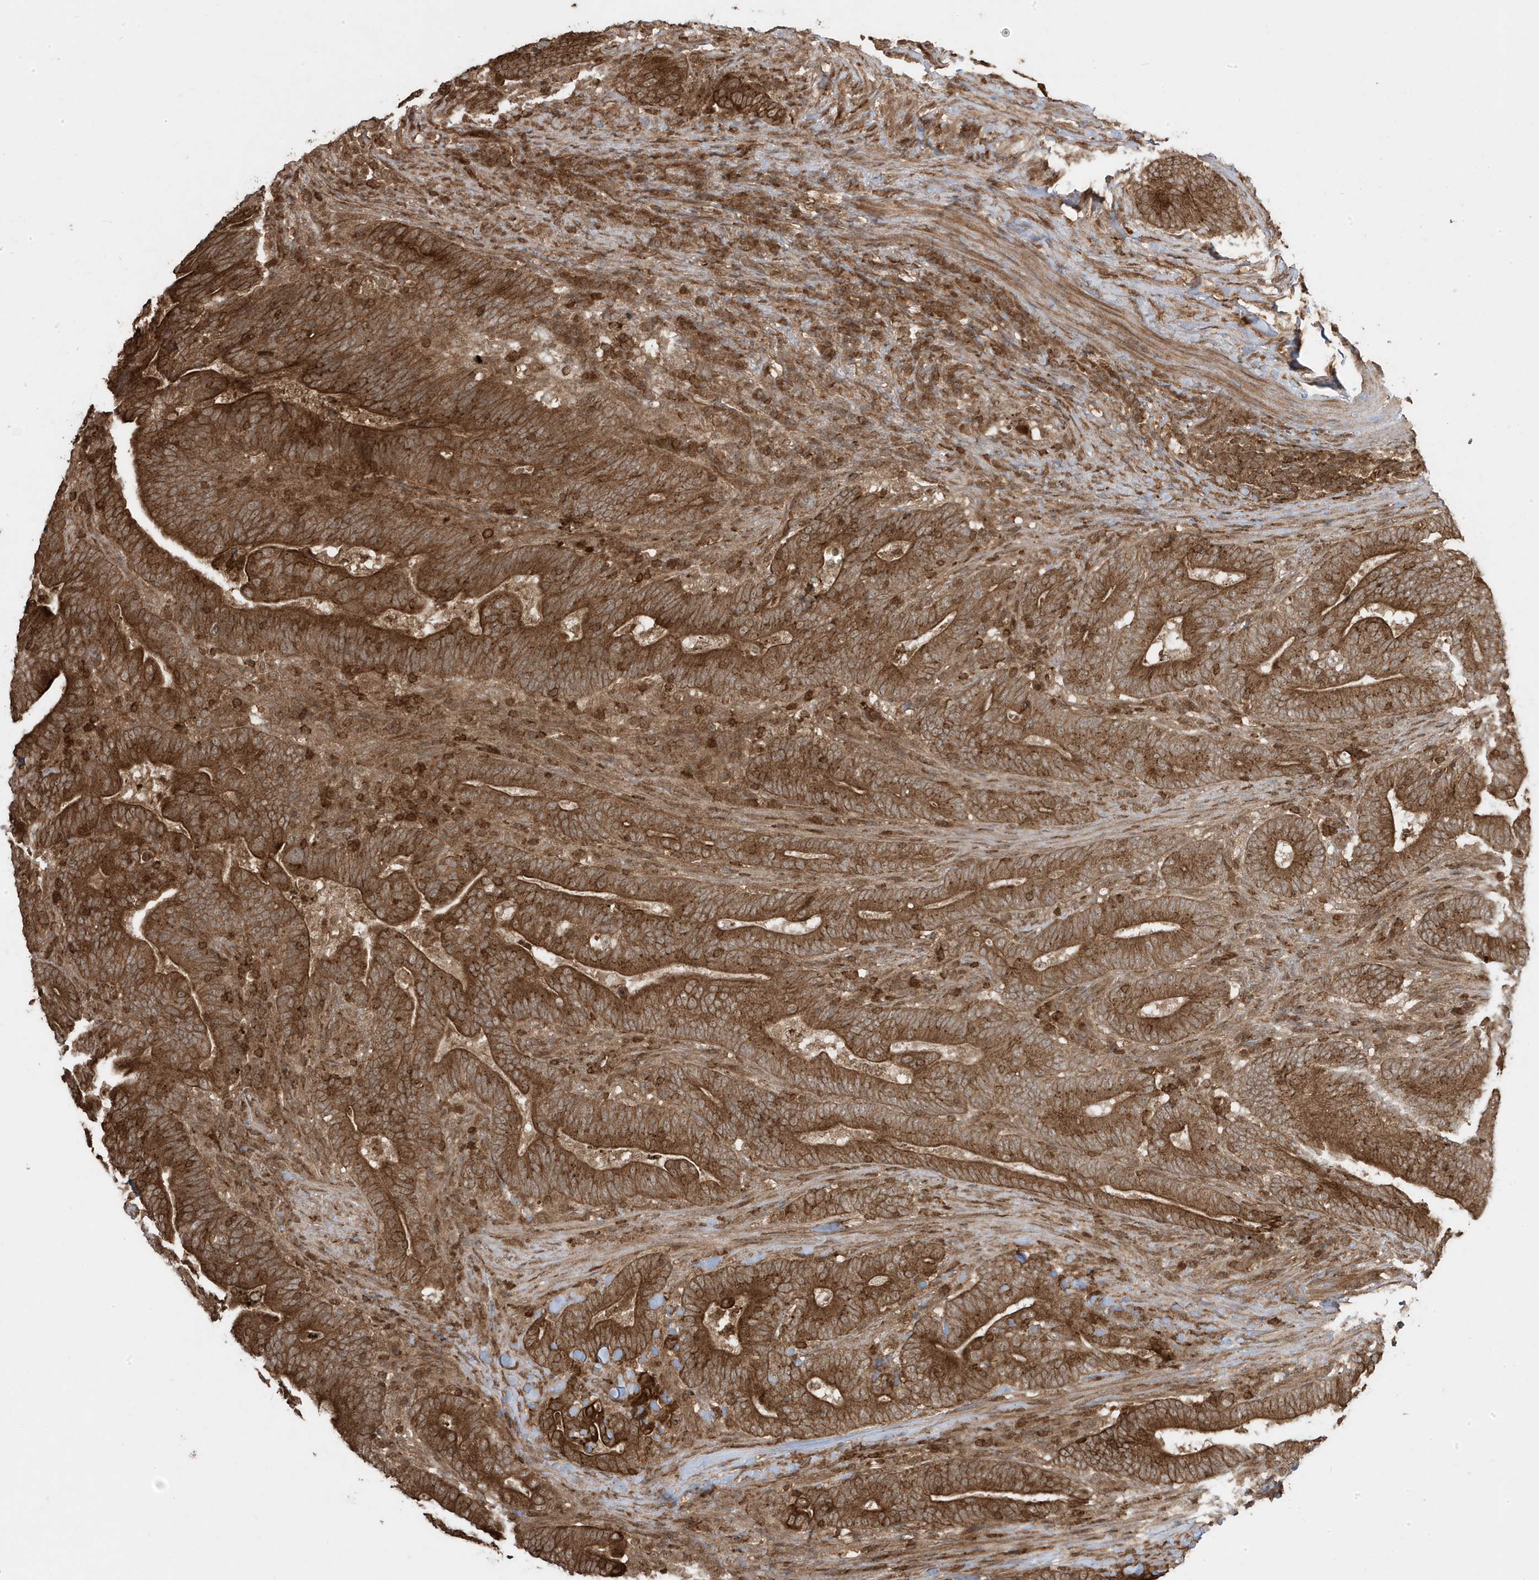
{"staining": {"intensity": "strong", "quantity": ">75%", "location": "cytoplasmic/membranous"}, "tissue": "colorectal cancer", "cell_type": "Tumor cells", "image_type": "cancer", "snomed": [{"axis": "morphology", "description": "Normal tissue, NOS"}, {"axis": "morphology", "description": "Adenocarcinoma, NOS"}, {"axis": "topography", "description": "Colon"}], "caption": "Protein analysis of colorectal adenocarcinoma tissue displays strong cytoplasmic/membranous staining in about >75% of tumor cells.", "gene": "ASAP1", "patient": {"sex": "female", "age": 66}}